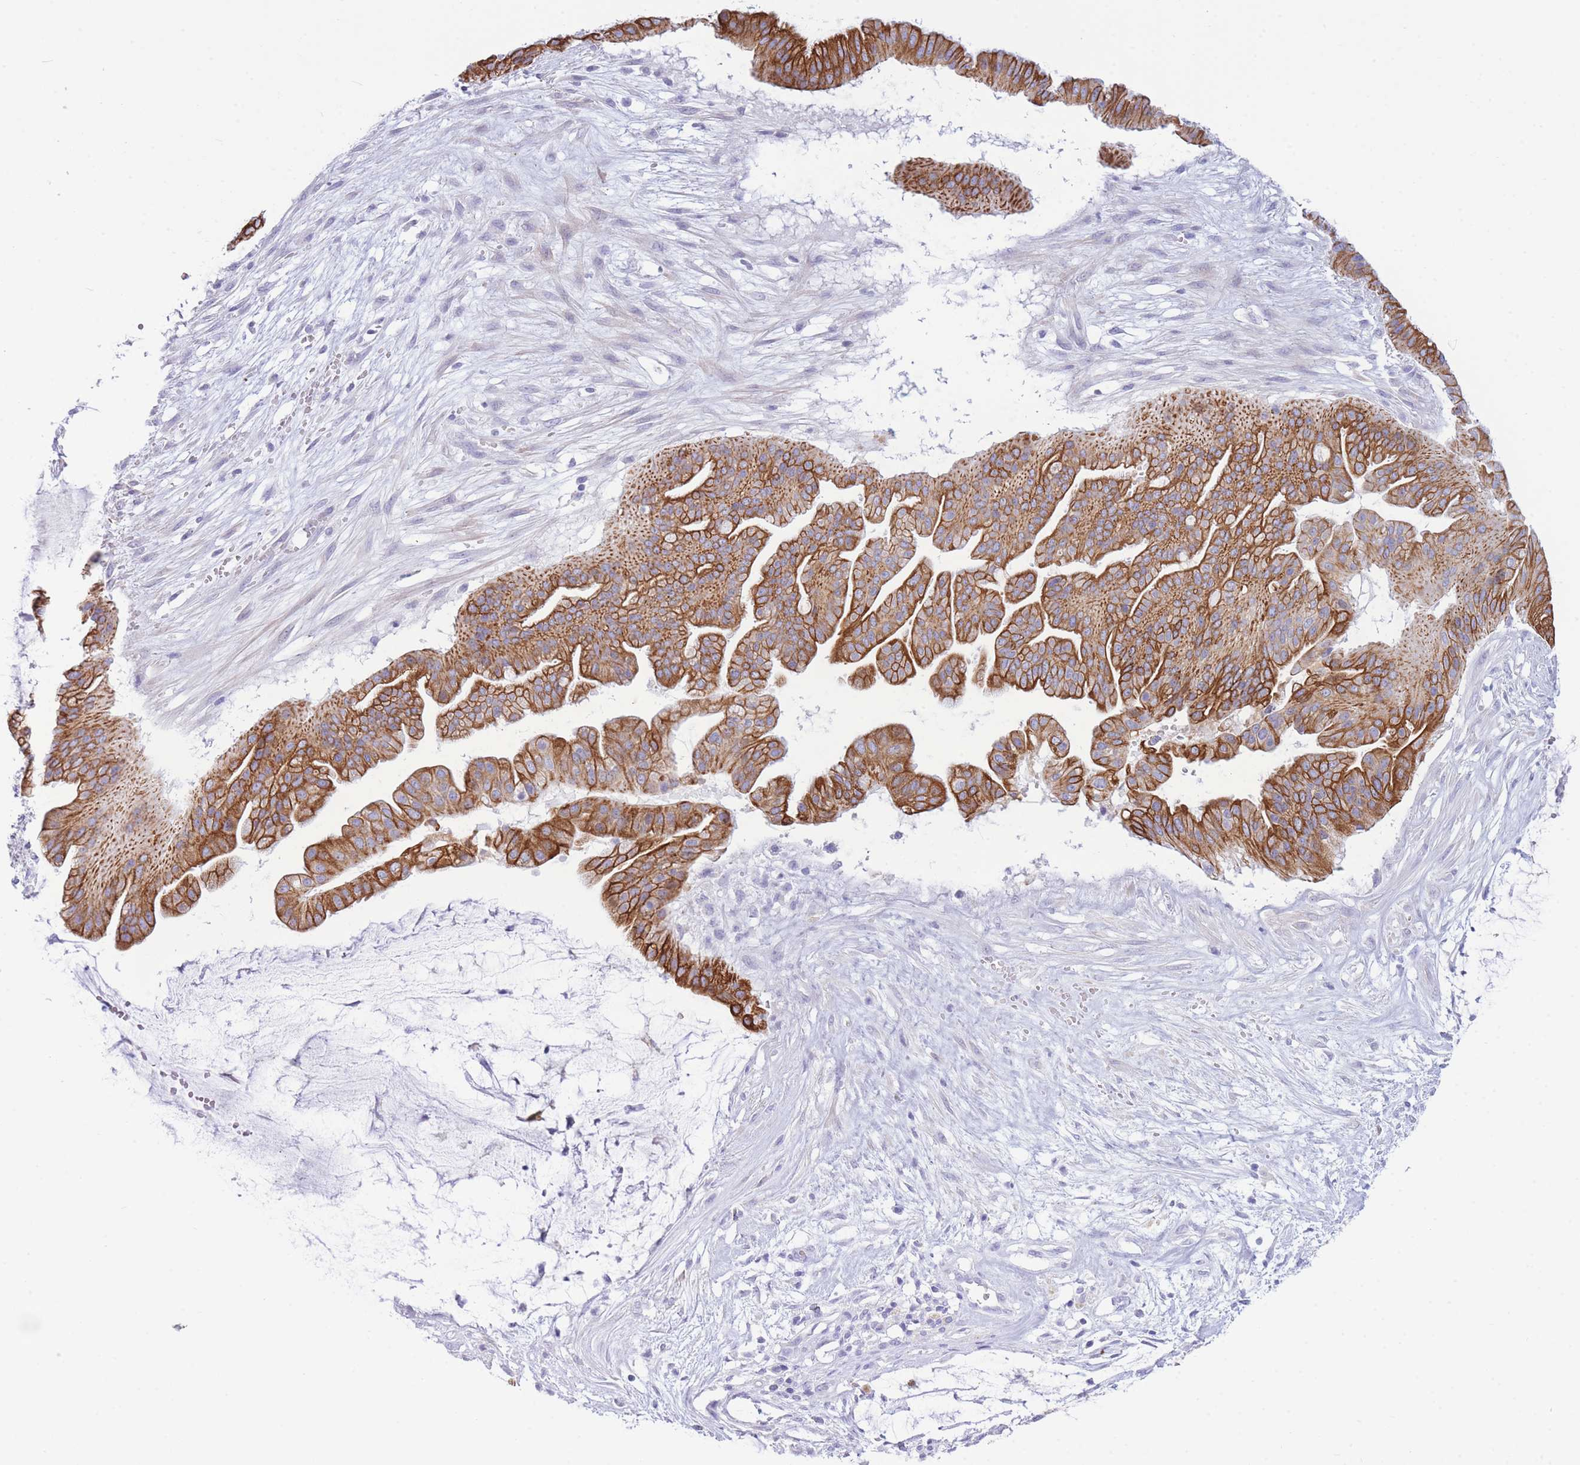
{"staining": {"intensity": "strong", "quantity": ">75%", "location": "cytoplasmic/membranous"}, "tissue": "ovarian cancer", "cell_type": "Tumor cells", "image_type": "cancer", "snomed": [{"axis": "morphology", "description": "Cystadenocarcinoma, mucinous, NOS"}, {"axis": "topography", "description": "Ovary"}], "caption": "Strong cytoplasmic/membranous expression is appreciated in about >75% of tumor cells in ovarian cancer. (DAB = brown stain, brightfield microscopy at high magnification).", "gene": "VWA8", "patient": {"sex": "female", "age": 73}}